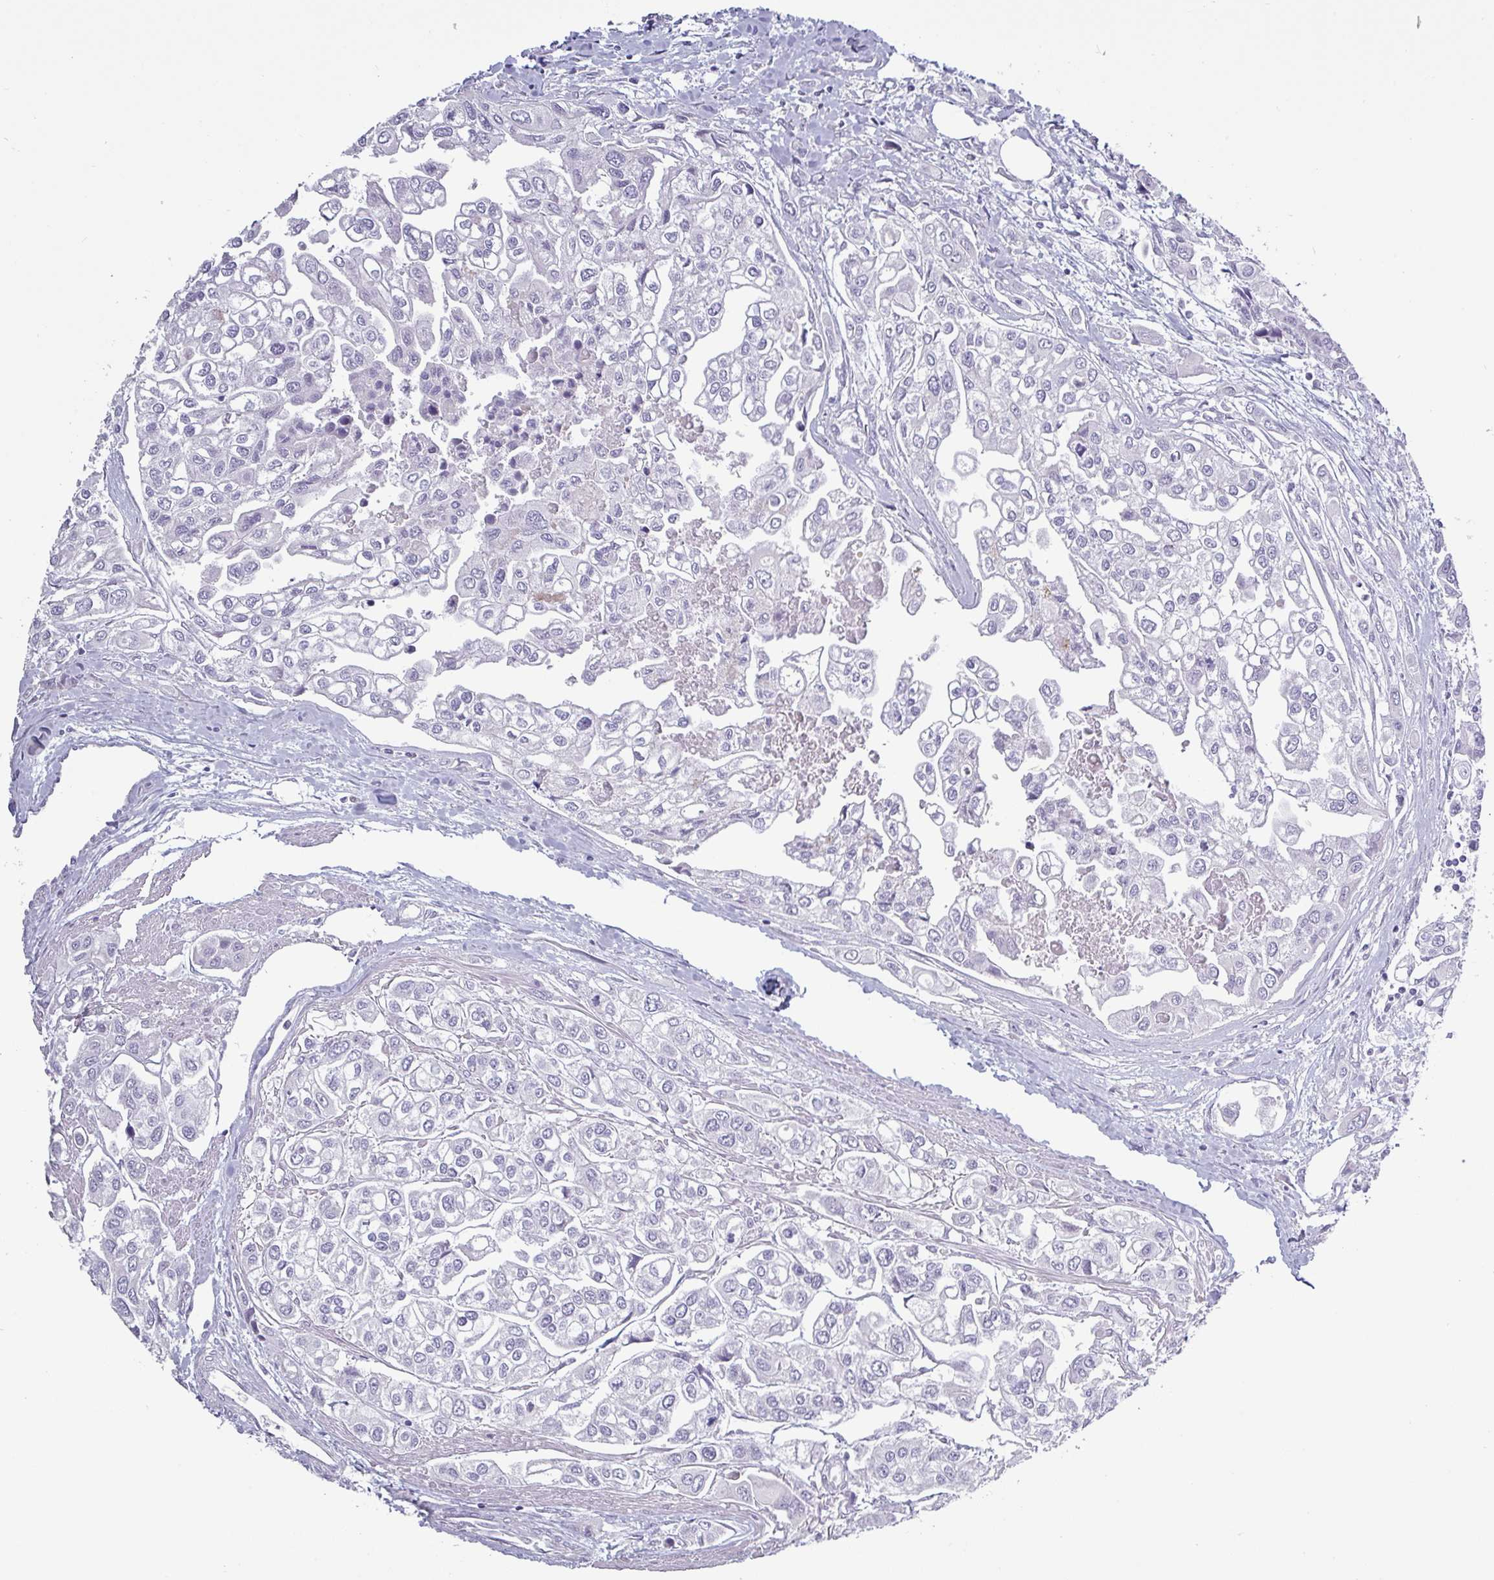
{"staining": {"intensity": "negative", "quantity": "none", "location": "none"}, "tissue": "urothelial cancer", "cell_type": "Tumor cells", "image_type": "cancer", "snomed": [{"axis": "morphology", "description": "Urothelial carcinoma, High grade"}, {"axis": "topography", "description": "Urinary bladder"}], "caption": "High magnification brightfield microscopy of high-grade urothelial carcinoma stained with DAB (3,3'-diaminobenzidine) (brown) and counterstained with hematoxylin (blue): tumor cells show no significant staining. The staining is performed using DAB brown chromogen with nuclei counter-stained in using hematoxylin.", "gene": "CRYBB2", "patient": {"sex": "male", "age": 67}}